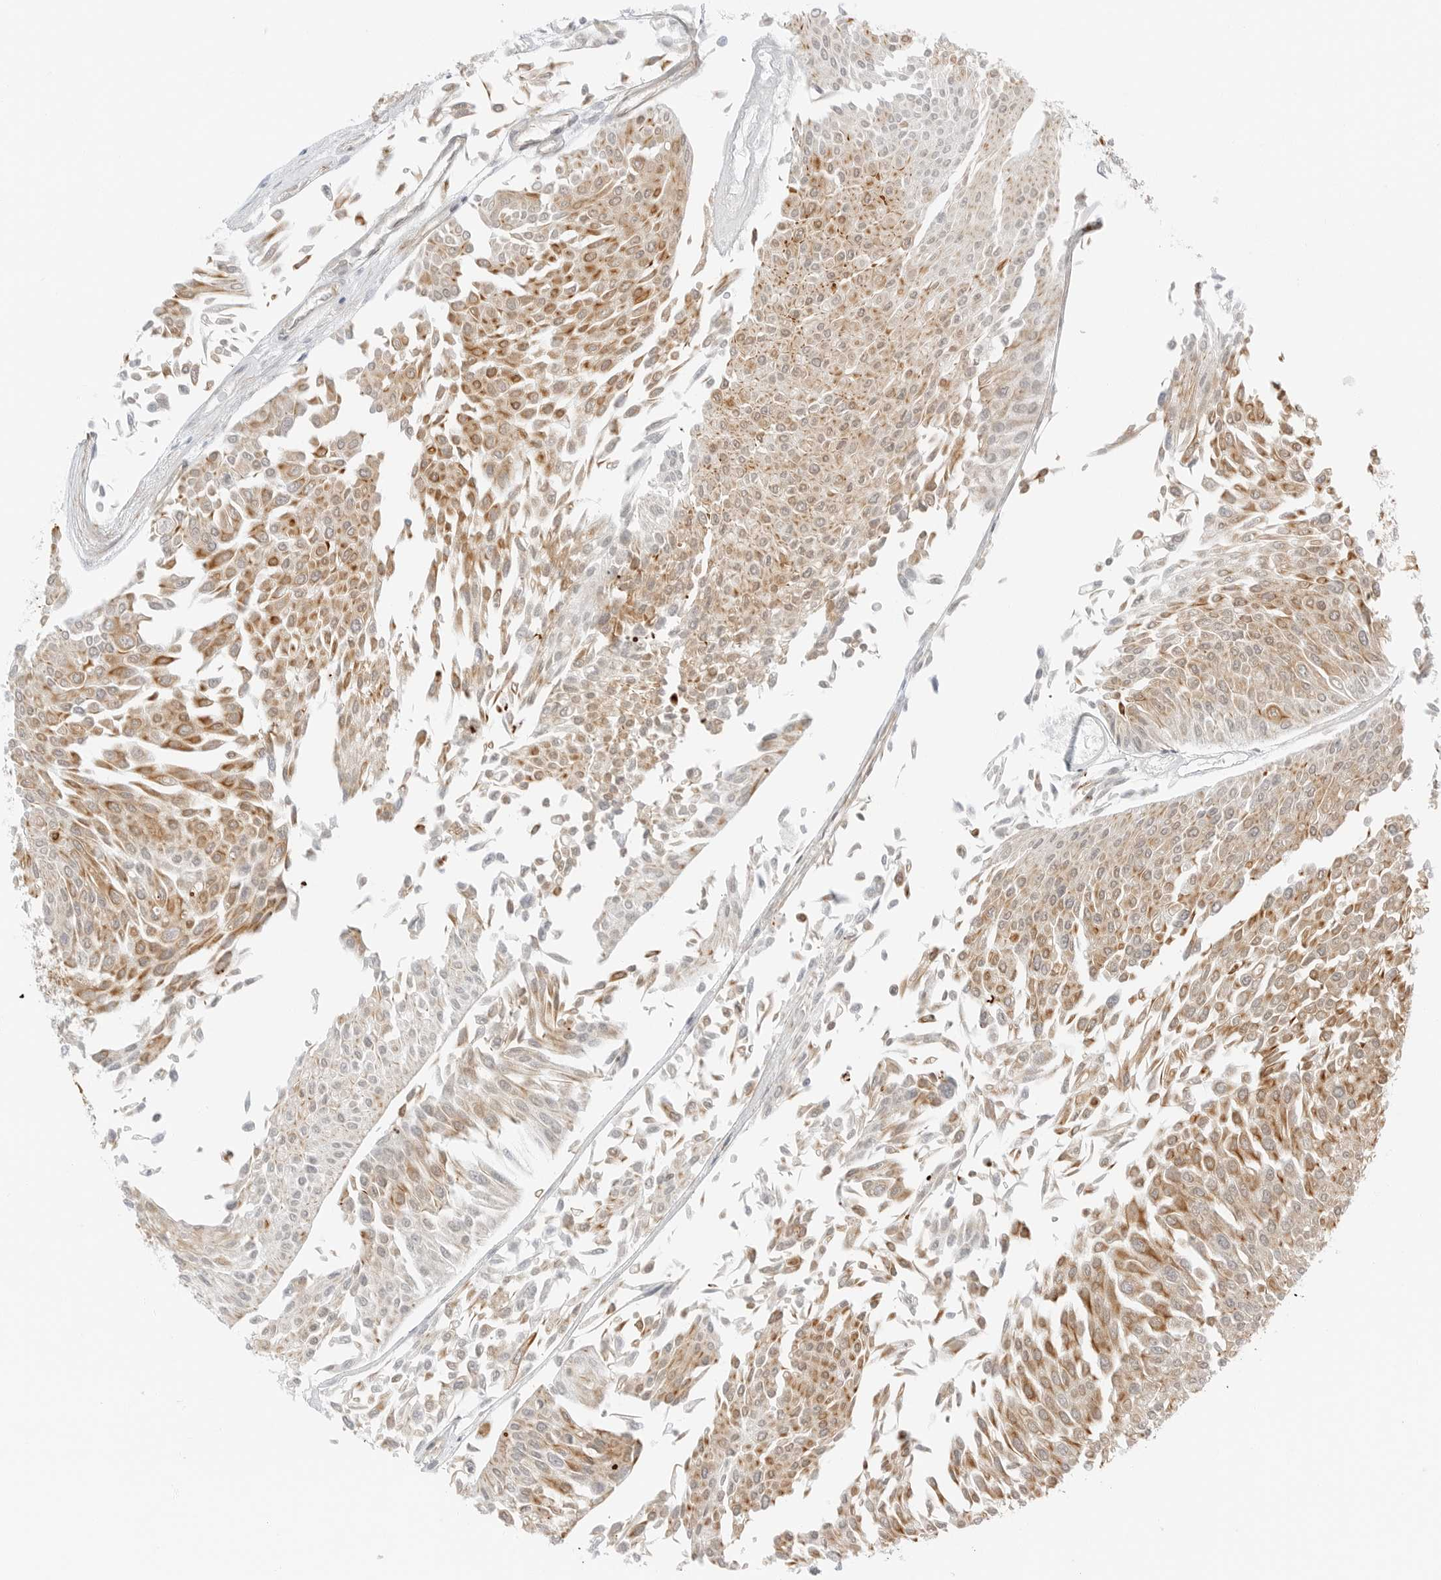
{"staining": {"intensity": "moderate", "quantity": ">75%", "location": "cytoplasmic/membranous"}, "tissue": "urothelial cancer", "cell_type": "Tumor cells", "image_type": "cancer", "snomed": [{"axis": "morphology", "description": "Urothelial carcinoma, Low grade"}, {"axis": "topography", "description": "Urinary bladder"}], "caption": "Immunohistochemistry (DAB) staining of urothelial cancer demonstrates moderate cytoplasmic/membranous protein expression in about >75% of tumor cells. (Brightfield microscopy of DAB IHC at high magnification).", "gene": "IQCC", "patient": {"sex": "male", "age": 67}}